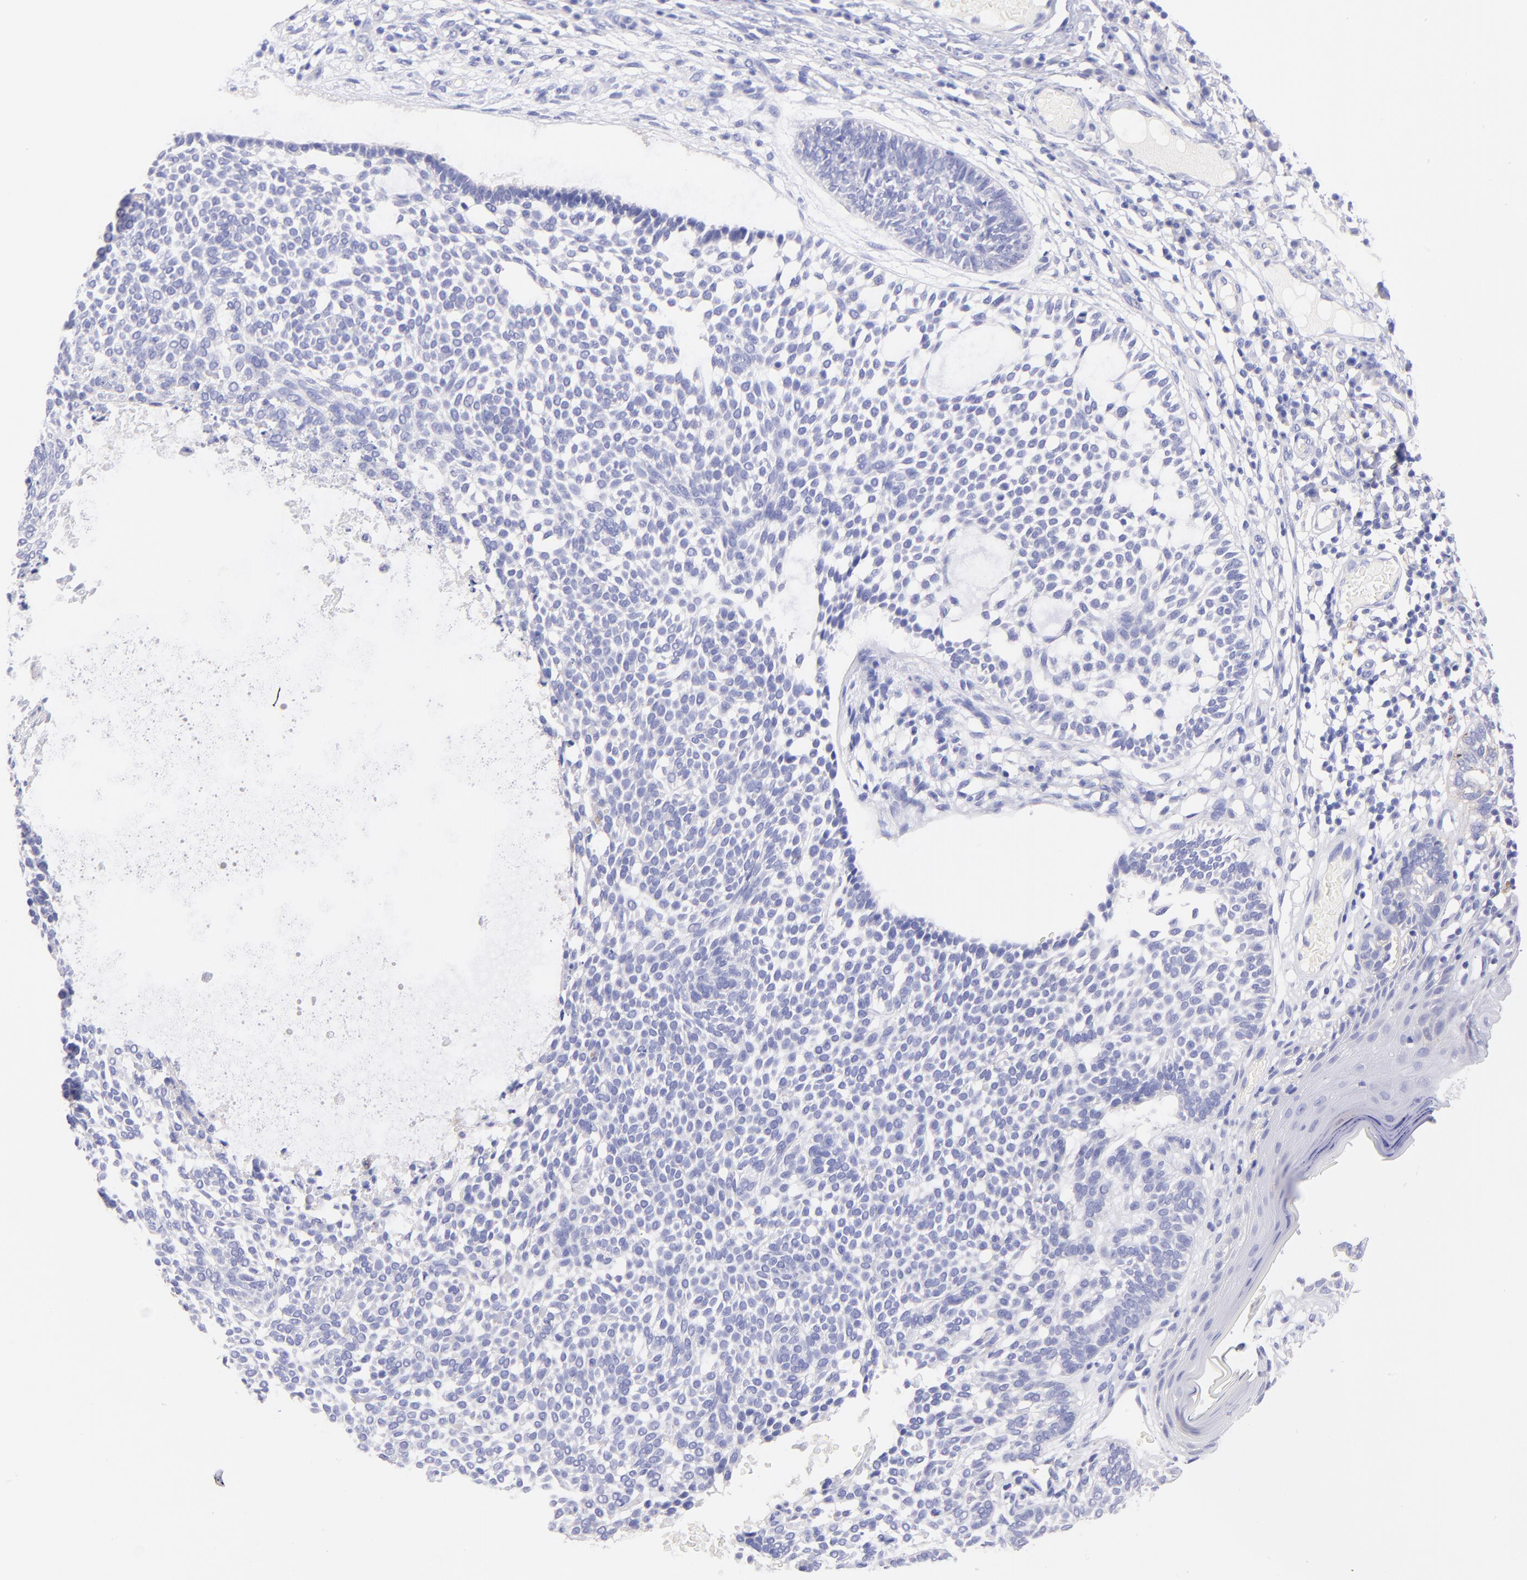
{"staining": {"intensity": "negative", "quantity": "none", "location": "none"}, "tissue": "skin cancer", "cell_type": "Tumor cells", "image_type": "cancer", "snomed": [{"axis": "morphology", "description": "Basal cell carcinoma"}, {"axis": "topography", "description": "Skin"}], "caption": "Immunohistochemical staining of skin basal cell carcinoma shows no significant staining in tumor cells. (Brightfield microscopy of DAB (3,3'-diaminobenzidine) immunohistochemistry (IHC) at high magnification).", "gene": "RAB3B", "patient": {"sex": "male", "age": 87}}